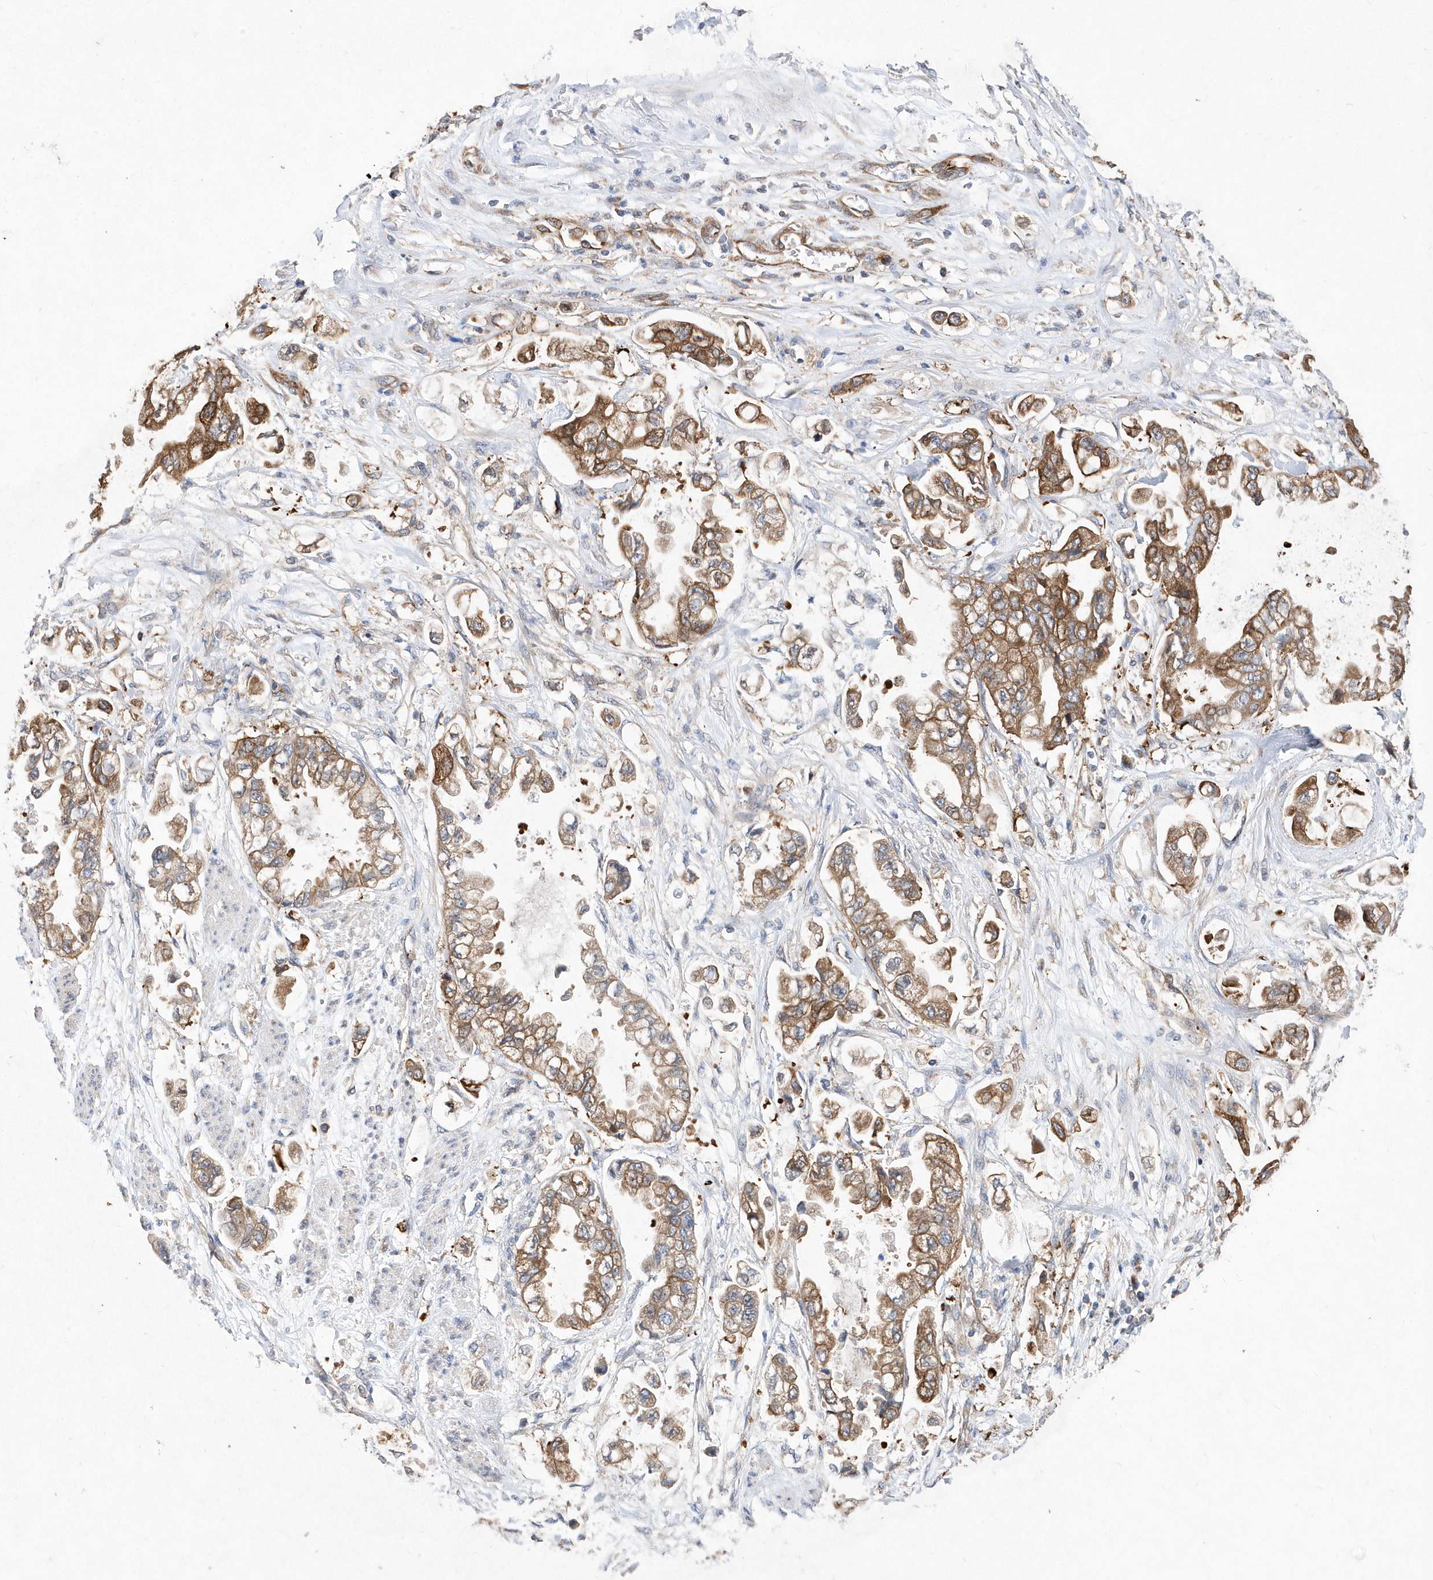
{"staining": {"intensity": "moderate", "quantity": ">75%", "location": "cytoplasmic/membranous"}, "tissue": "stomach cancer", "cell_type": "Tumor cells", "image_type": "cancer", "snomed": [{"axis": "morphology", "description": "Adenocarcinoma, NOS"}, {"axis": "topography", "description": "Stomach"}], "caption": "High-power microscopy captured an immunohistochemistry (IHC) photomicrograph of stomach cancer (adenocarcinoma), revealing moderate cytoplasmic/membranous positivity in about >75% of tumor cells.", "gene": "JKAMP", "patient": {"sex": "male", "age": 62}}